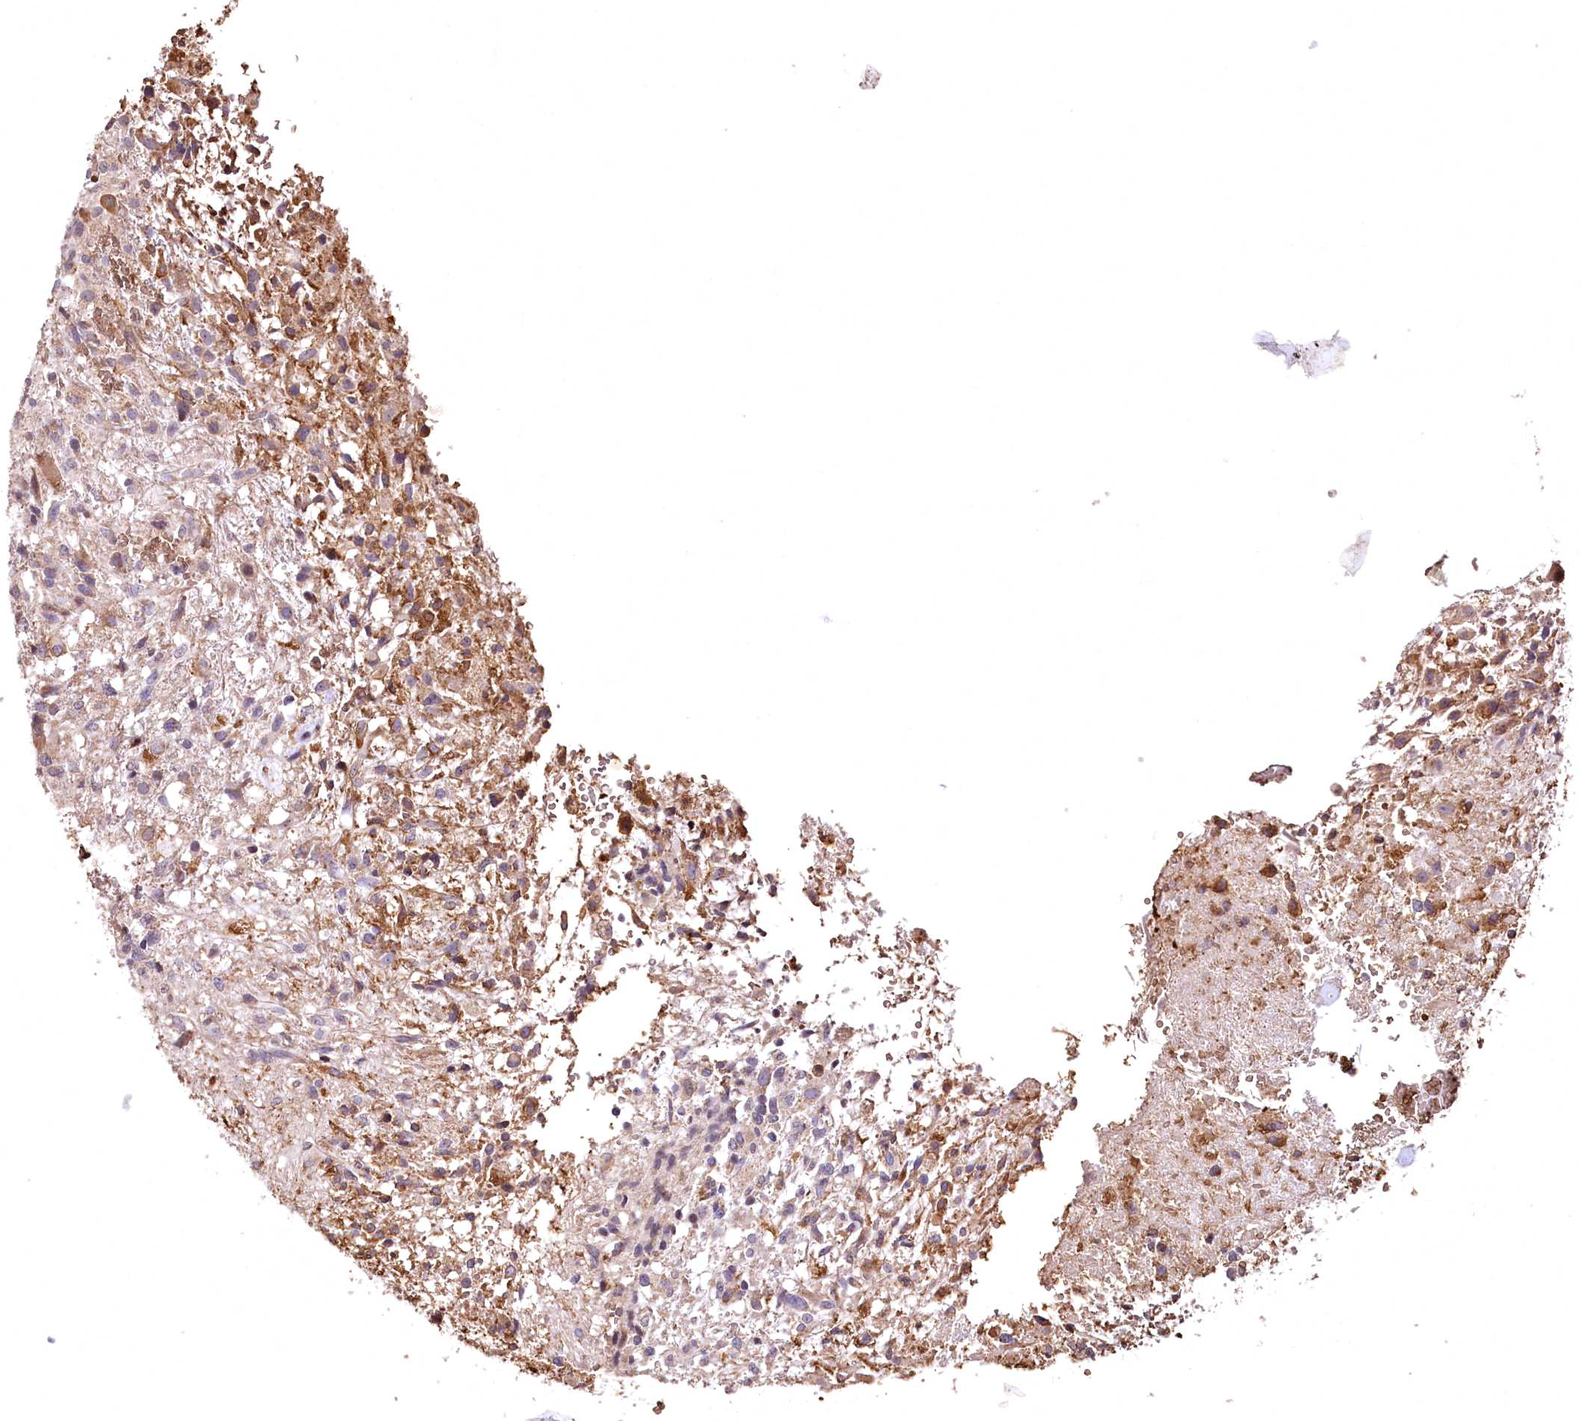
{"staining": {"intensity": "negative", "quantity": "none", "location": "none"}, "tissue": "glioma", "cell_type": "Tumor cells", "image_type": "cancer", "snomed": [{"axis": "morphology", "description": "Glioma, malignant, High grade"}, {"axis": "topography", "description": "Brain"}], "caption": "Immunohistochemistry (IHC) image of neoplastic tissue: human high-grade glioma (malignant) stained with DAB (3,3'-diaminobenzidine) demonstrates no significant protein staining in tumor cells. The staining is performed using DAB (3,3'-diaminobenzidine) brown chromogen with nuclei counter-stained in using hematoxylin.", "gene": "SPTA1", "patient": {"sex": "male", "age": 56}}